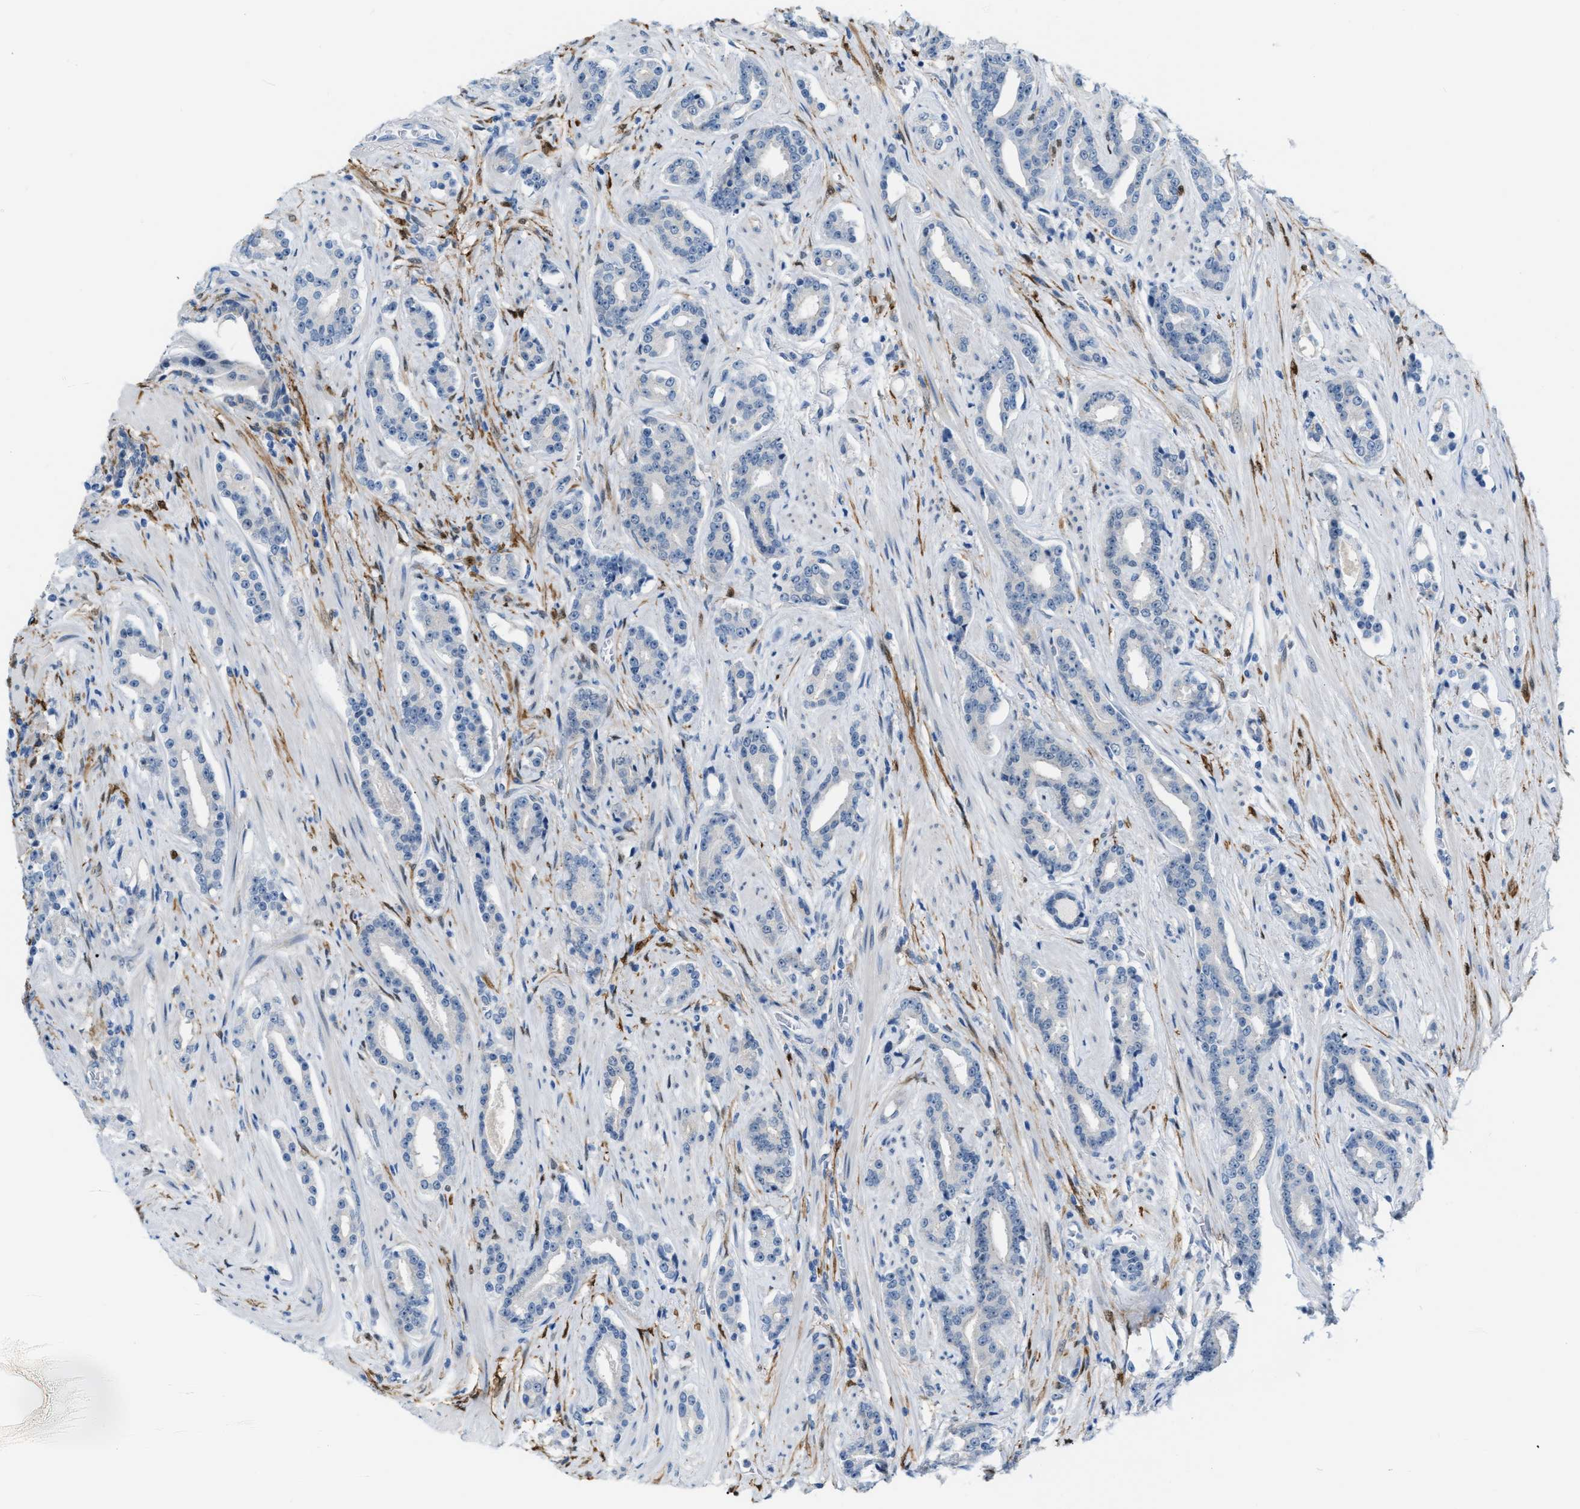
{"staining": {"intensity": "negative", "quantity": "none", "location": "none"}, "tissue": "prostate cancer", "cell_type": "Tumor cells", "image_type": "cancer", "snomed": [{"axis": "morphology", "description": "Adenocarcinoma, High grade"}, {"axis": "topography", "description": "Prostate"}], "caption": "Tumor cells are negative for protein expression in human prostate cancer.", "gene": "PHRF1", "patient": {"sex": "male", "age": 71}}